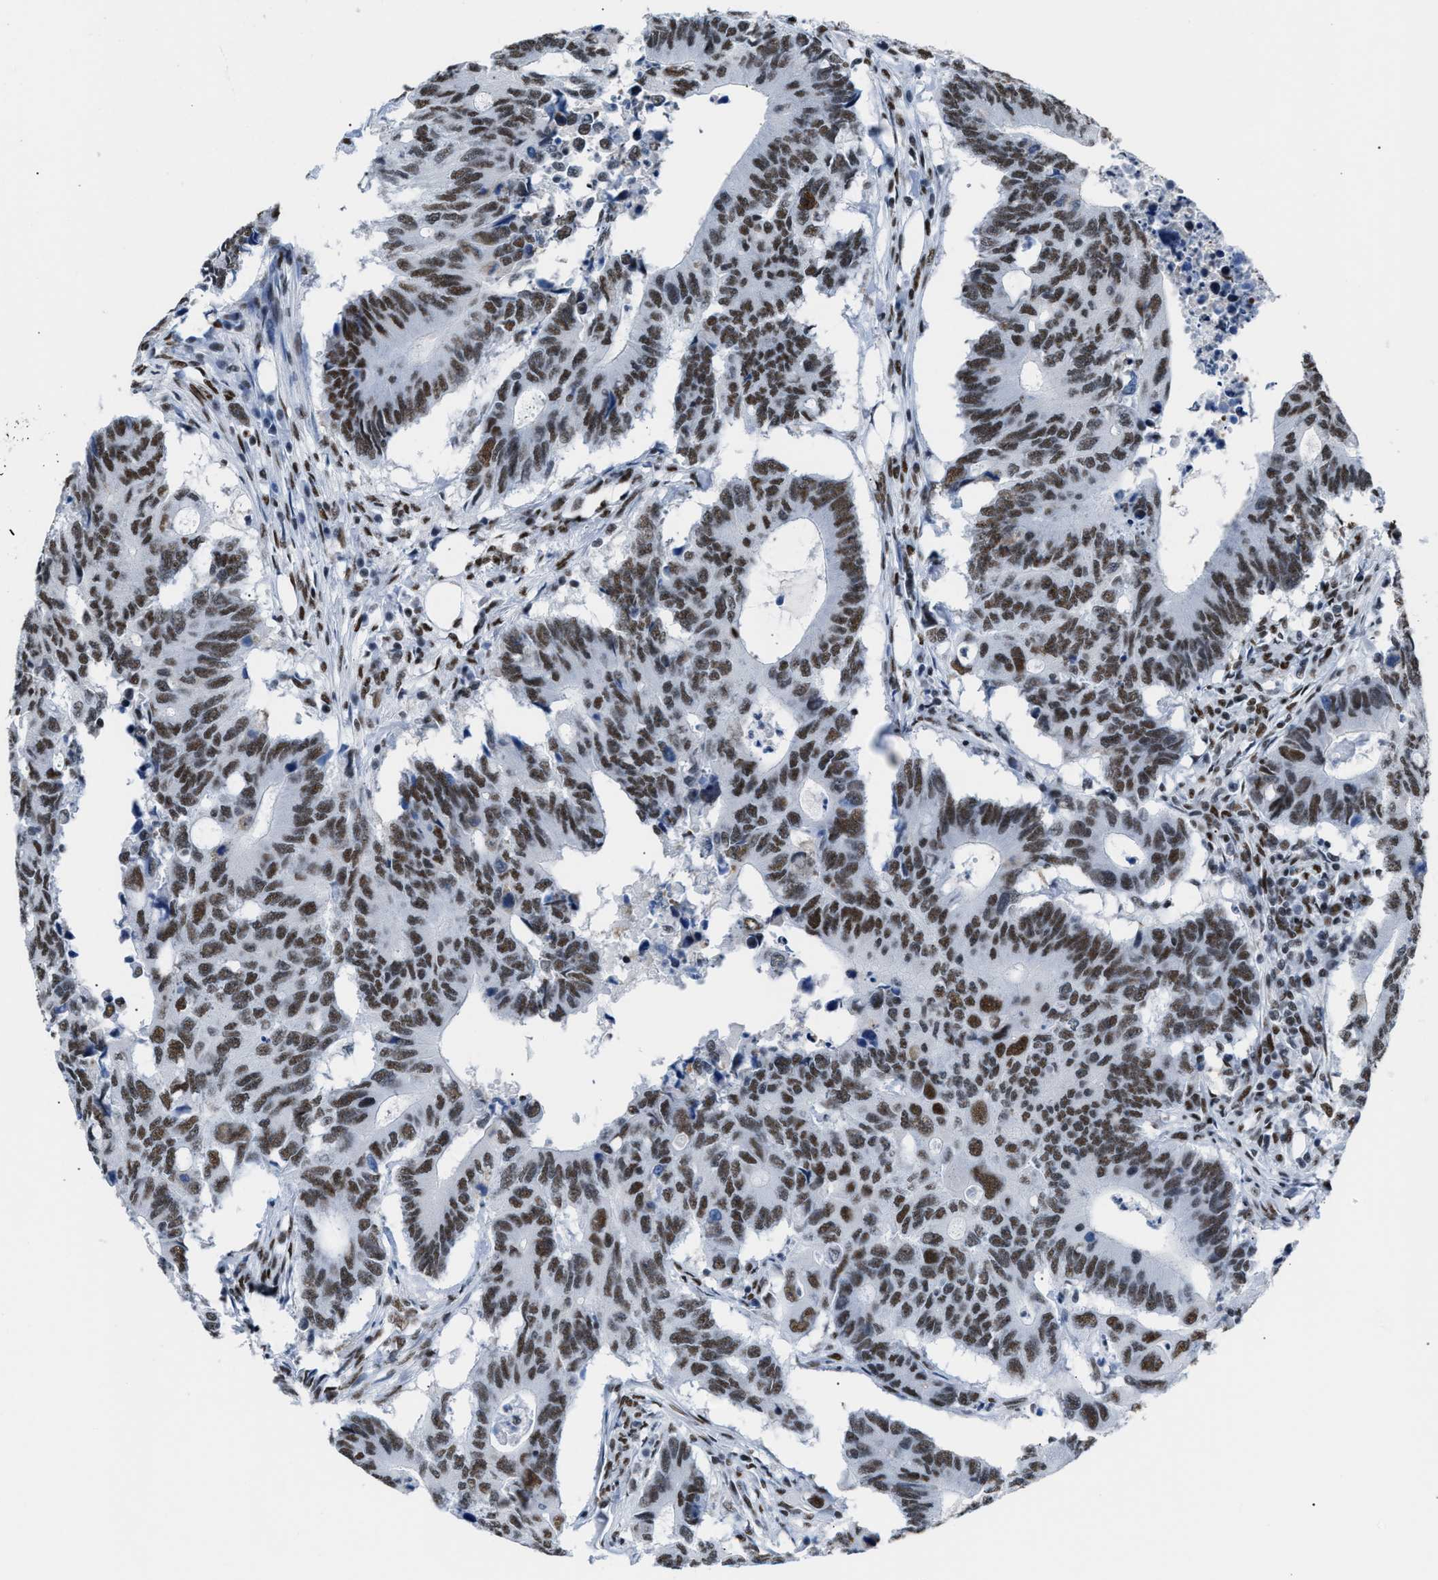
{"staining": {"intensity": "moderate", "quantity": ">75%", "location": "nuclear"}, "tissue": "colorectal cancer", "cell_type": "Tumor cells", "image_type": "cancer", "snomed": [{"axis": "morphology", "description": "Adenocarcinoma, NOS"}, {"axis": "topography", "description": "Colon"}], "caption": "Colorectal cancer stained with a protein marker demonstrates moderate staining in tumor cells.", "gene": "CCAR2", "patient": {"sex": "male", "age": 71}}